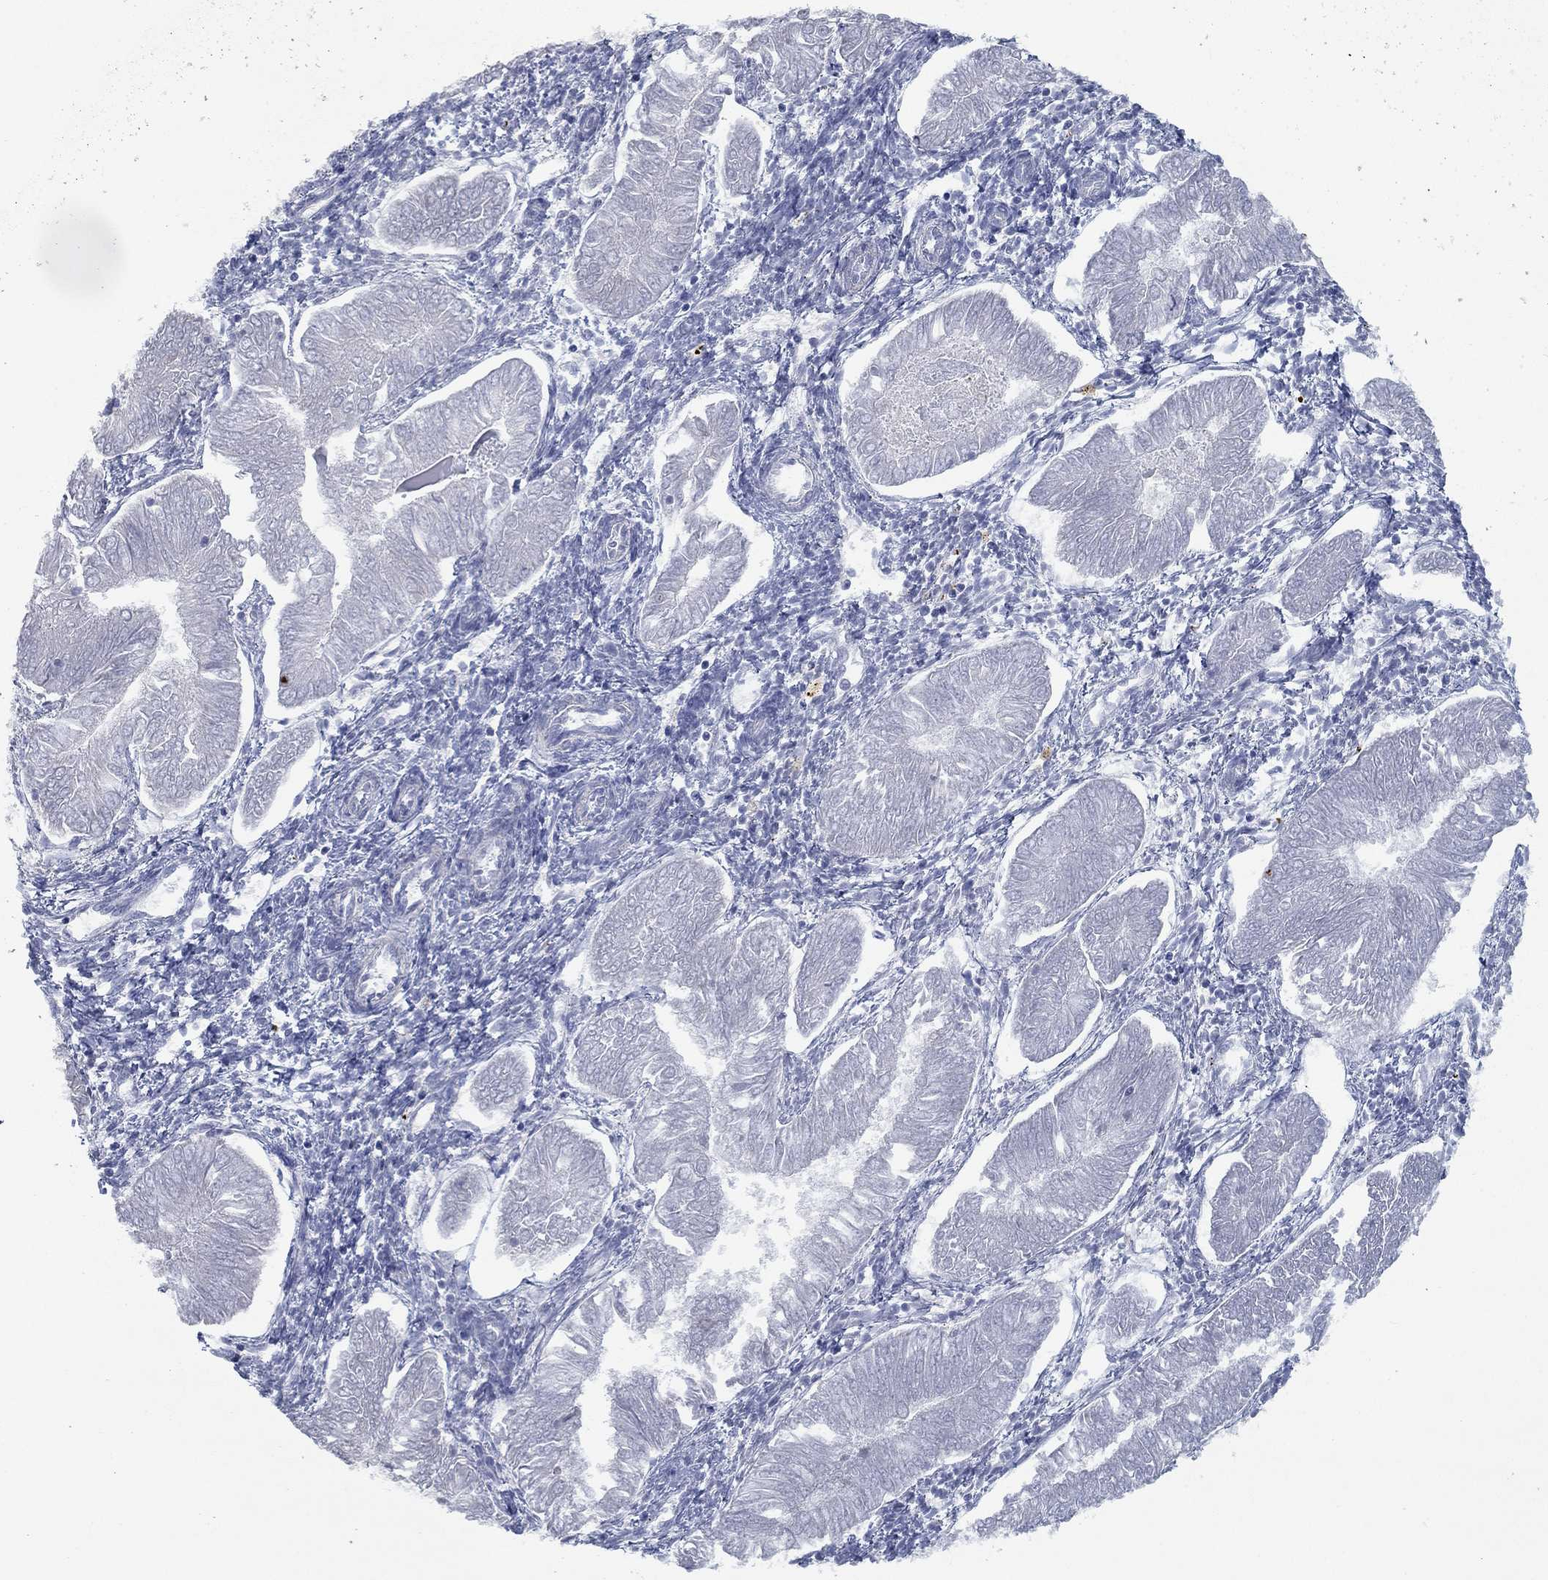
{"staining": {"intensity": "negative", "quantity": "none", "location": "none"}, "tissue": "endometrial cancer", "cell_type": "Tumor cells", "image_type": "cancer", "snomed": [{"axis": "morphology", "description": "Adenocarcinoma, NOS"}, {"axis": "topography", "description": "Endometrium"}], "caption": "A histopathology image of human adenocarcinoma (endometrial) is negative for staining in tumor cells.", "gene": "APOC3", "patient": {"sex": "female", "age": 53}}